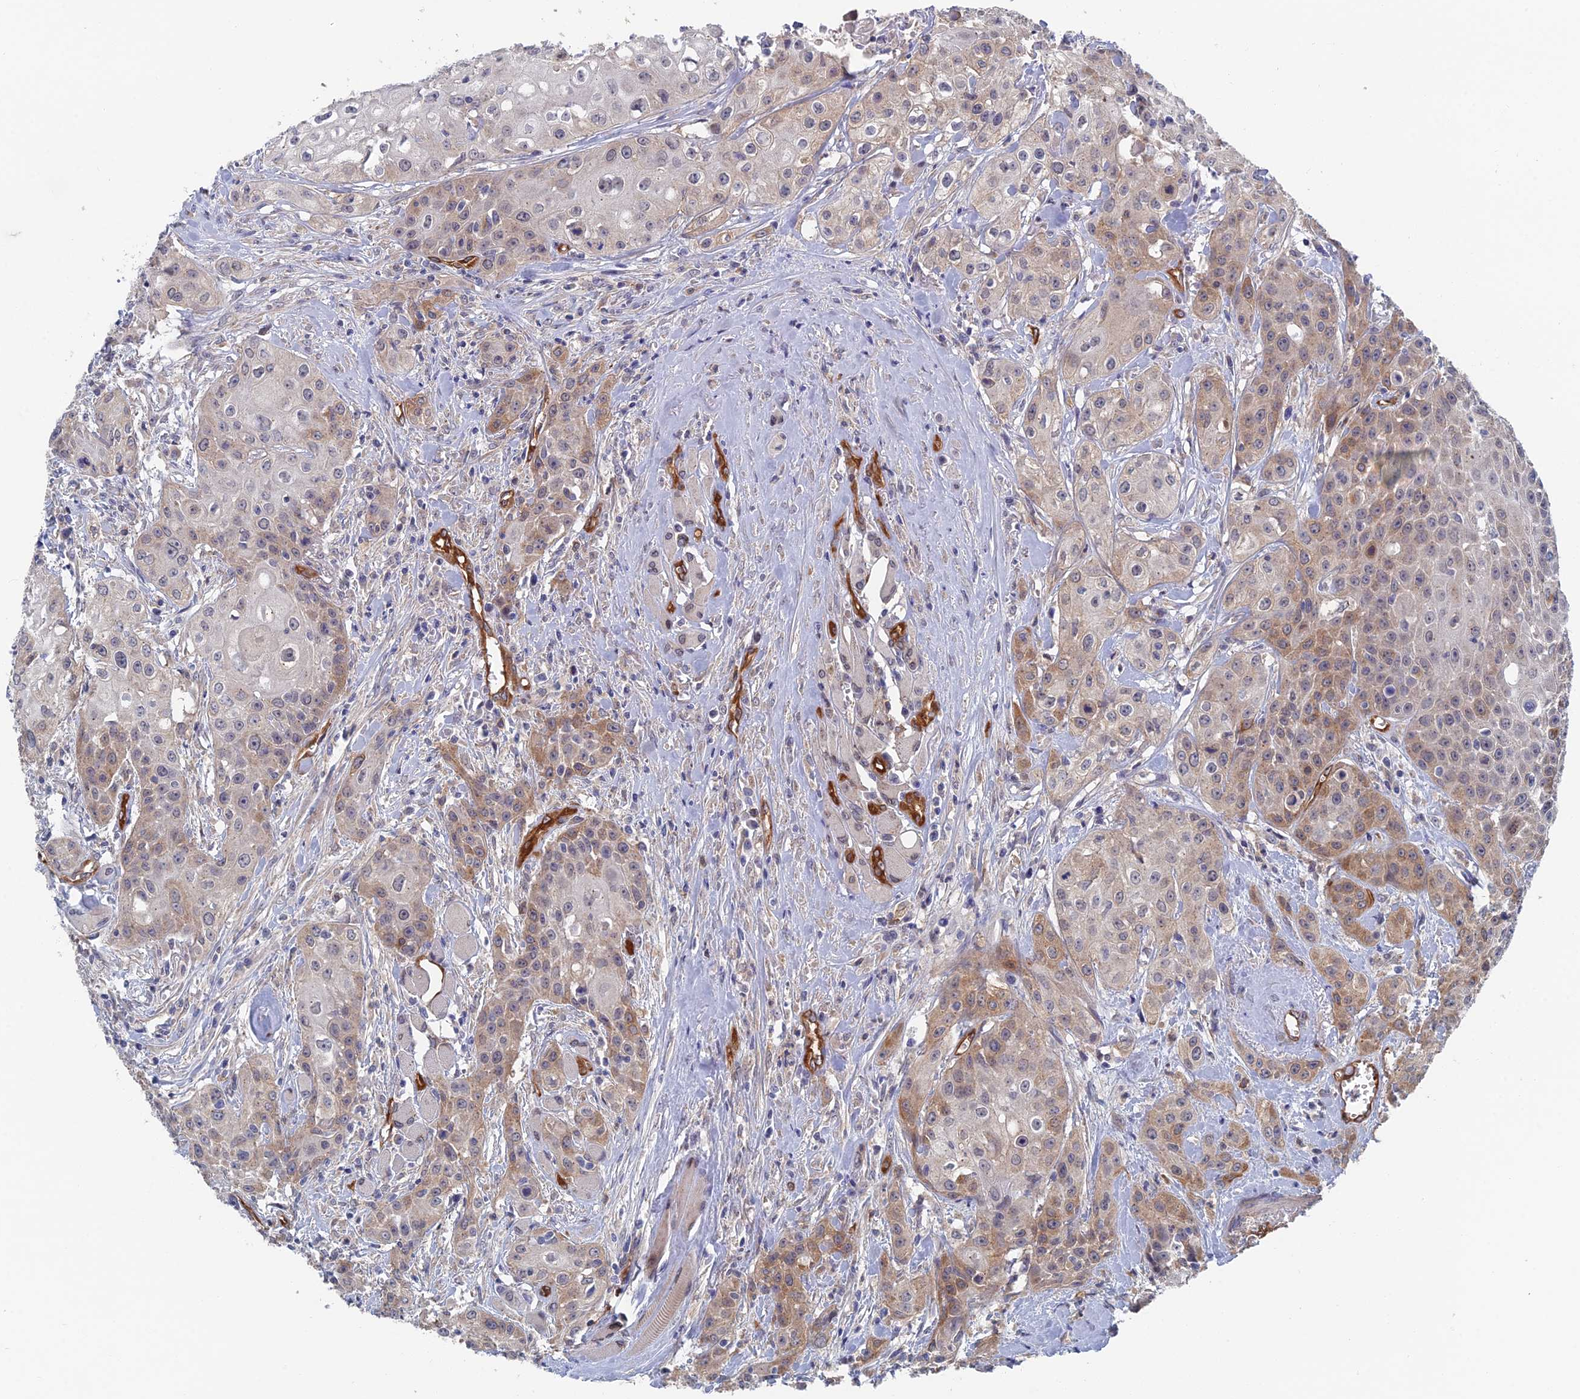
{"staining": {"intensity": "moderate", "quantity": "25%-75%", "location": "cytoplasmic/membranous"}, "tissue": "head and neck cancer", "cell_type": "Tumor cells", "image_type": "cancer", "snomed": [{"axis": "morphology", "description": "Squamous cell carcinoma, NOS"}, {"axis": "topography", "description": "Oral tissue"}, {"axis": "topography", "description": "Head-Neck"}], "caption": "A brown stain labels moderate cytoplasmic/membranous expression of a protein in head and neck cancer tumor cells. Nuclei are stained in blue.", "gene": "ARAP3", "patient": {"sex": "female", "age": 82}}